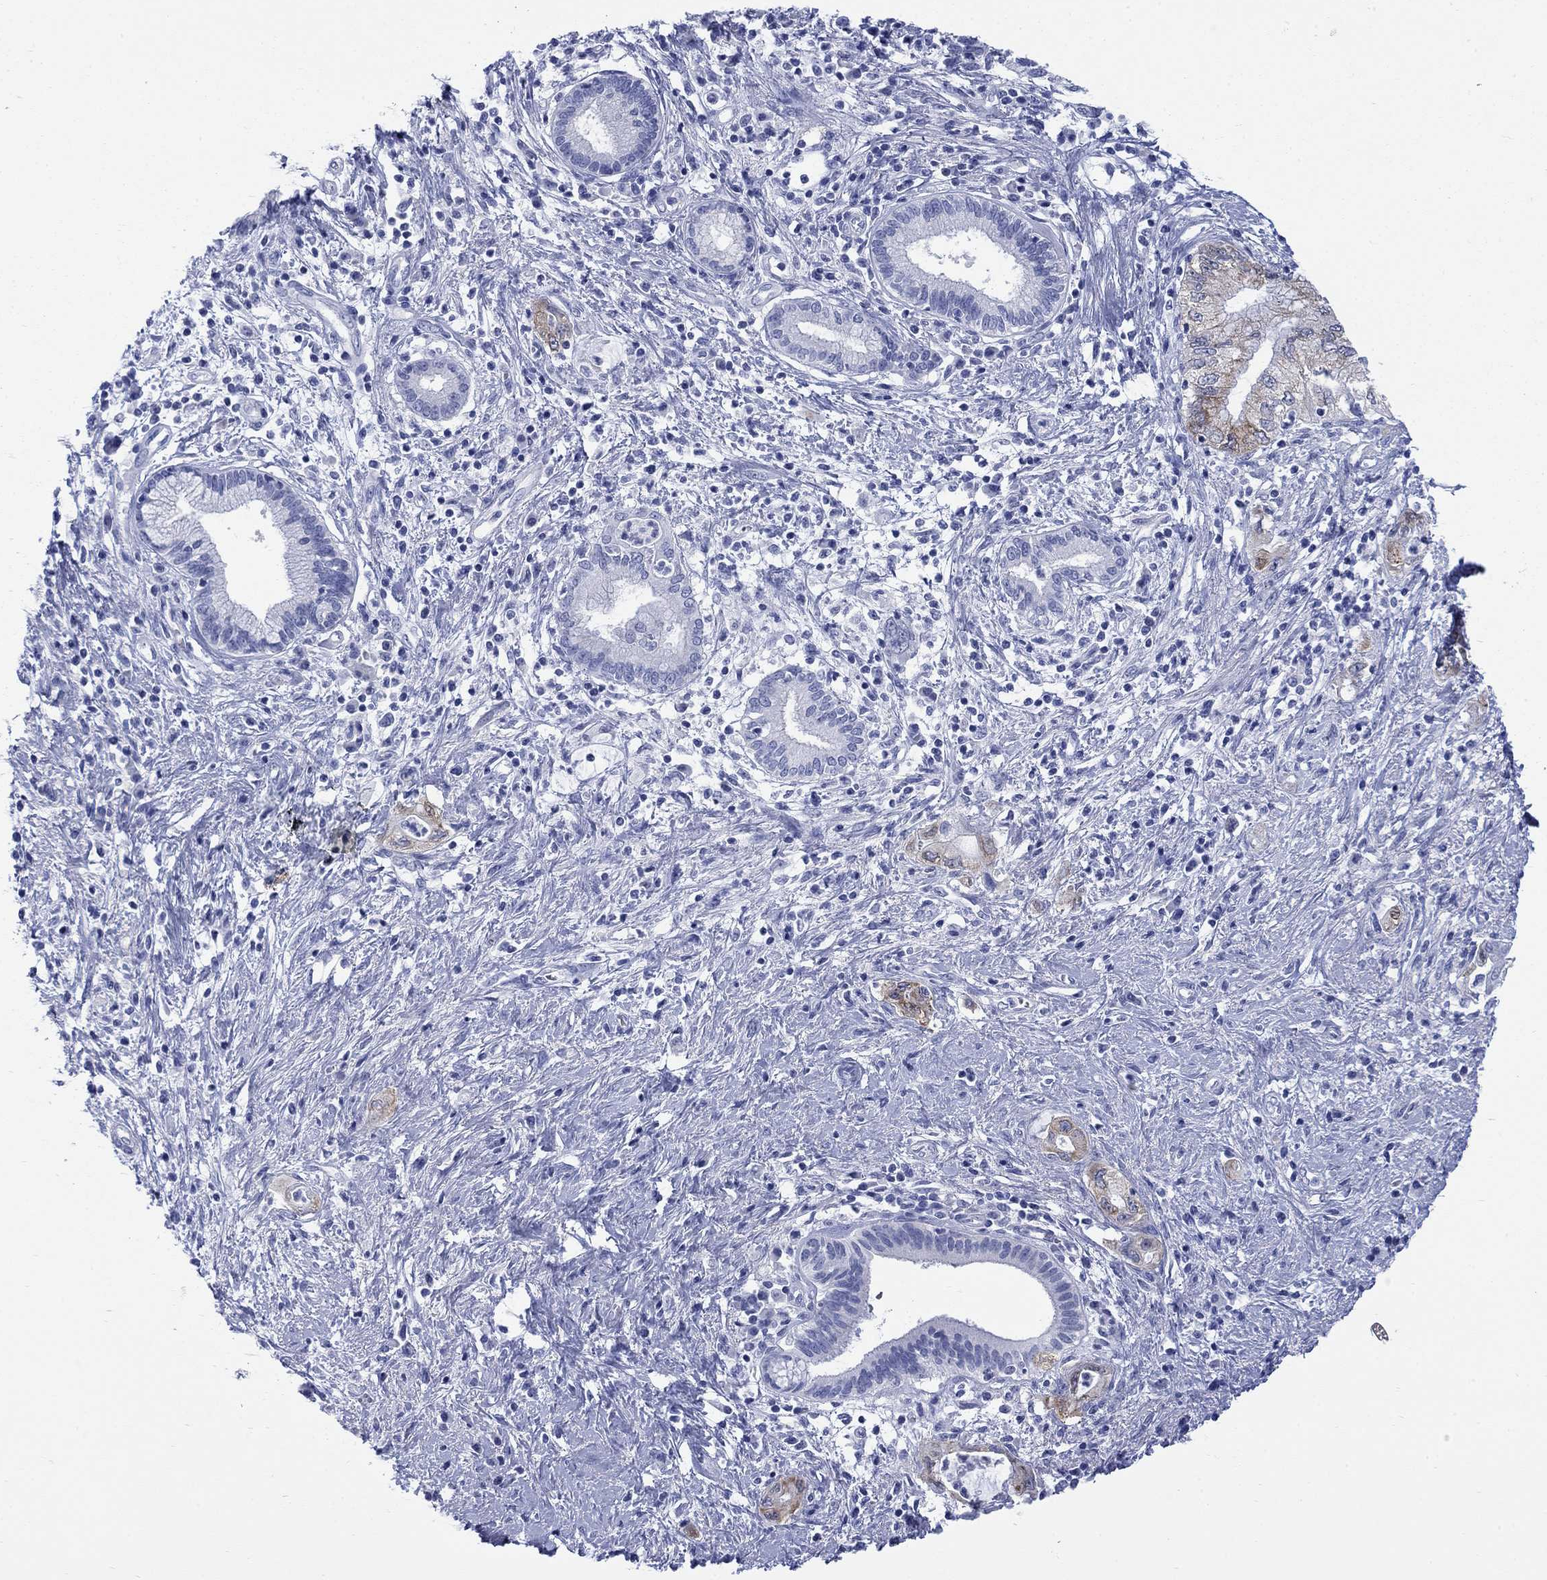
{"staining": {"intensity": "strong", "quantity": "<25%", "location": "cytoplasmic/membranous"}, "tissue": "pancreatic cancer", "cell_type": "Tumor cells", "image_type": "cancer", "snomed": [{"axis": "morphology", "description": "Adenocarcinoma, NOS"}, {"axis": "topography", "description": "Pancreas"}], "caption": "A high-resolution photomicrograph shows IHC staining of pancreatic cancer (adenocarcinoma), which demonstrates strong cytoplasmic/membranous staining in approximately <25% of tumor cells. The protein of interest is shown in brown color, while the nuclei are stained blue.", "gene": "IGF2BP3", "patient": {"sex": "female", "age": 73}}